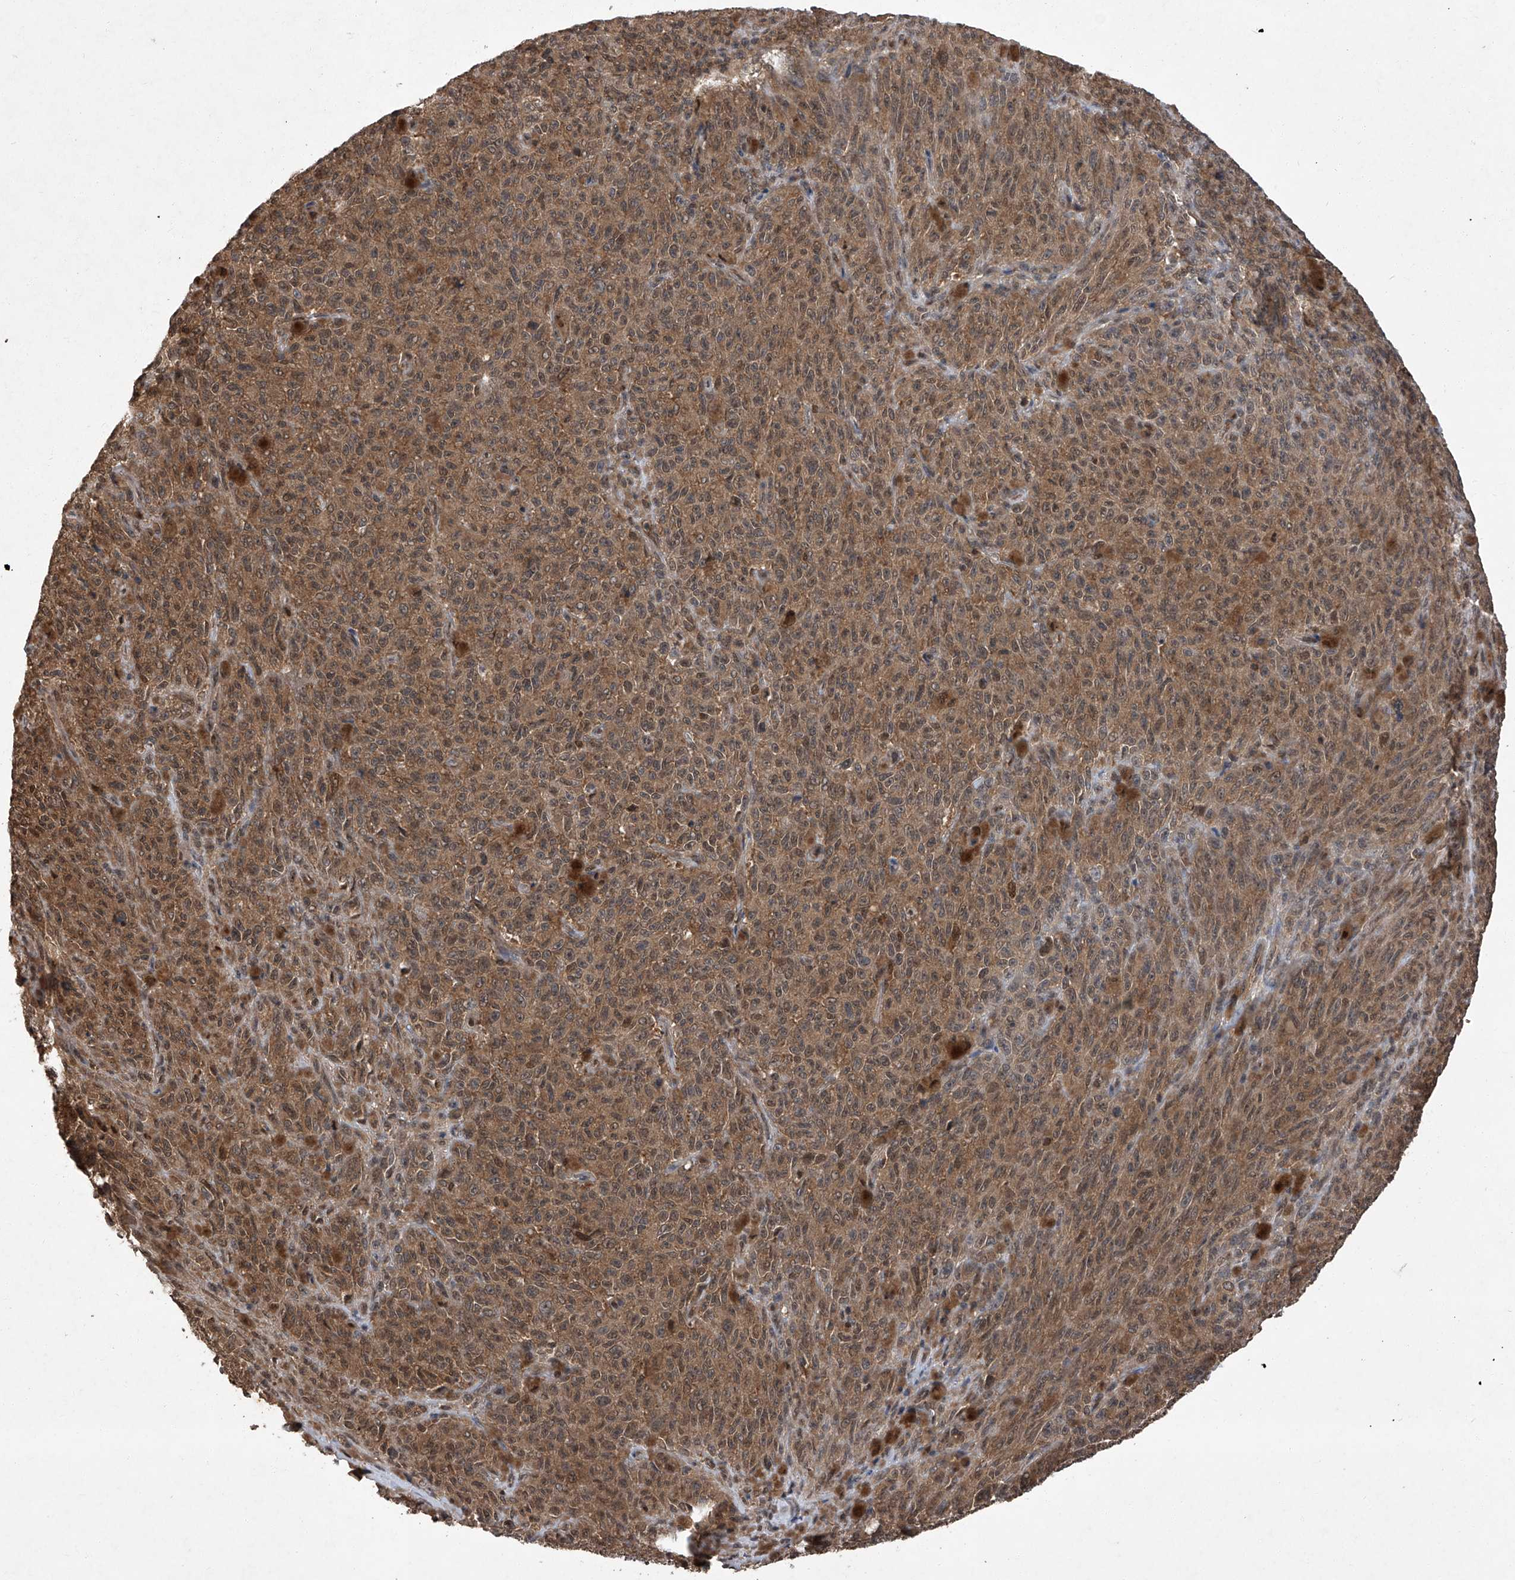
{"staining": {"intensity": "moderate", "quantity": ">75%", "location": "cytoplasmic/membranous"}, "tissue": "melanoma", "cell_type": "Tumor cells", "image_type": "cancer", "snomed": [{"axis": "morphology", "description": "Malignant melanoma, NOS"}, {"axis": "topography", "description": "Skin"}], "caption": "DAB immunohistochemical staining of melanoma displays moderate cytoplasmic/membranous protein positivity in approximately >75% of tumor cells. (IHC, brightfield microscopy, high magnification).", "gene": "TSNAX", "patient": {"sex": "female", "age": 82}}